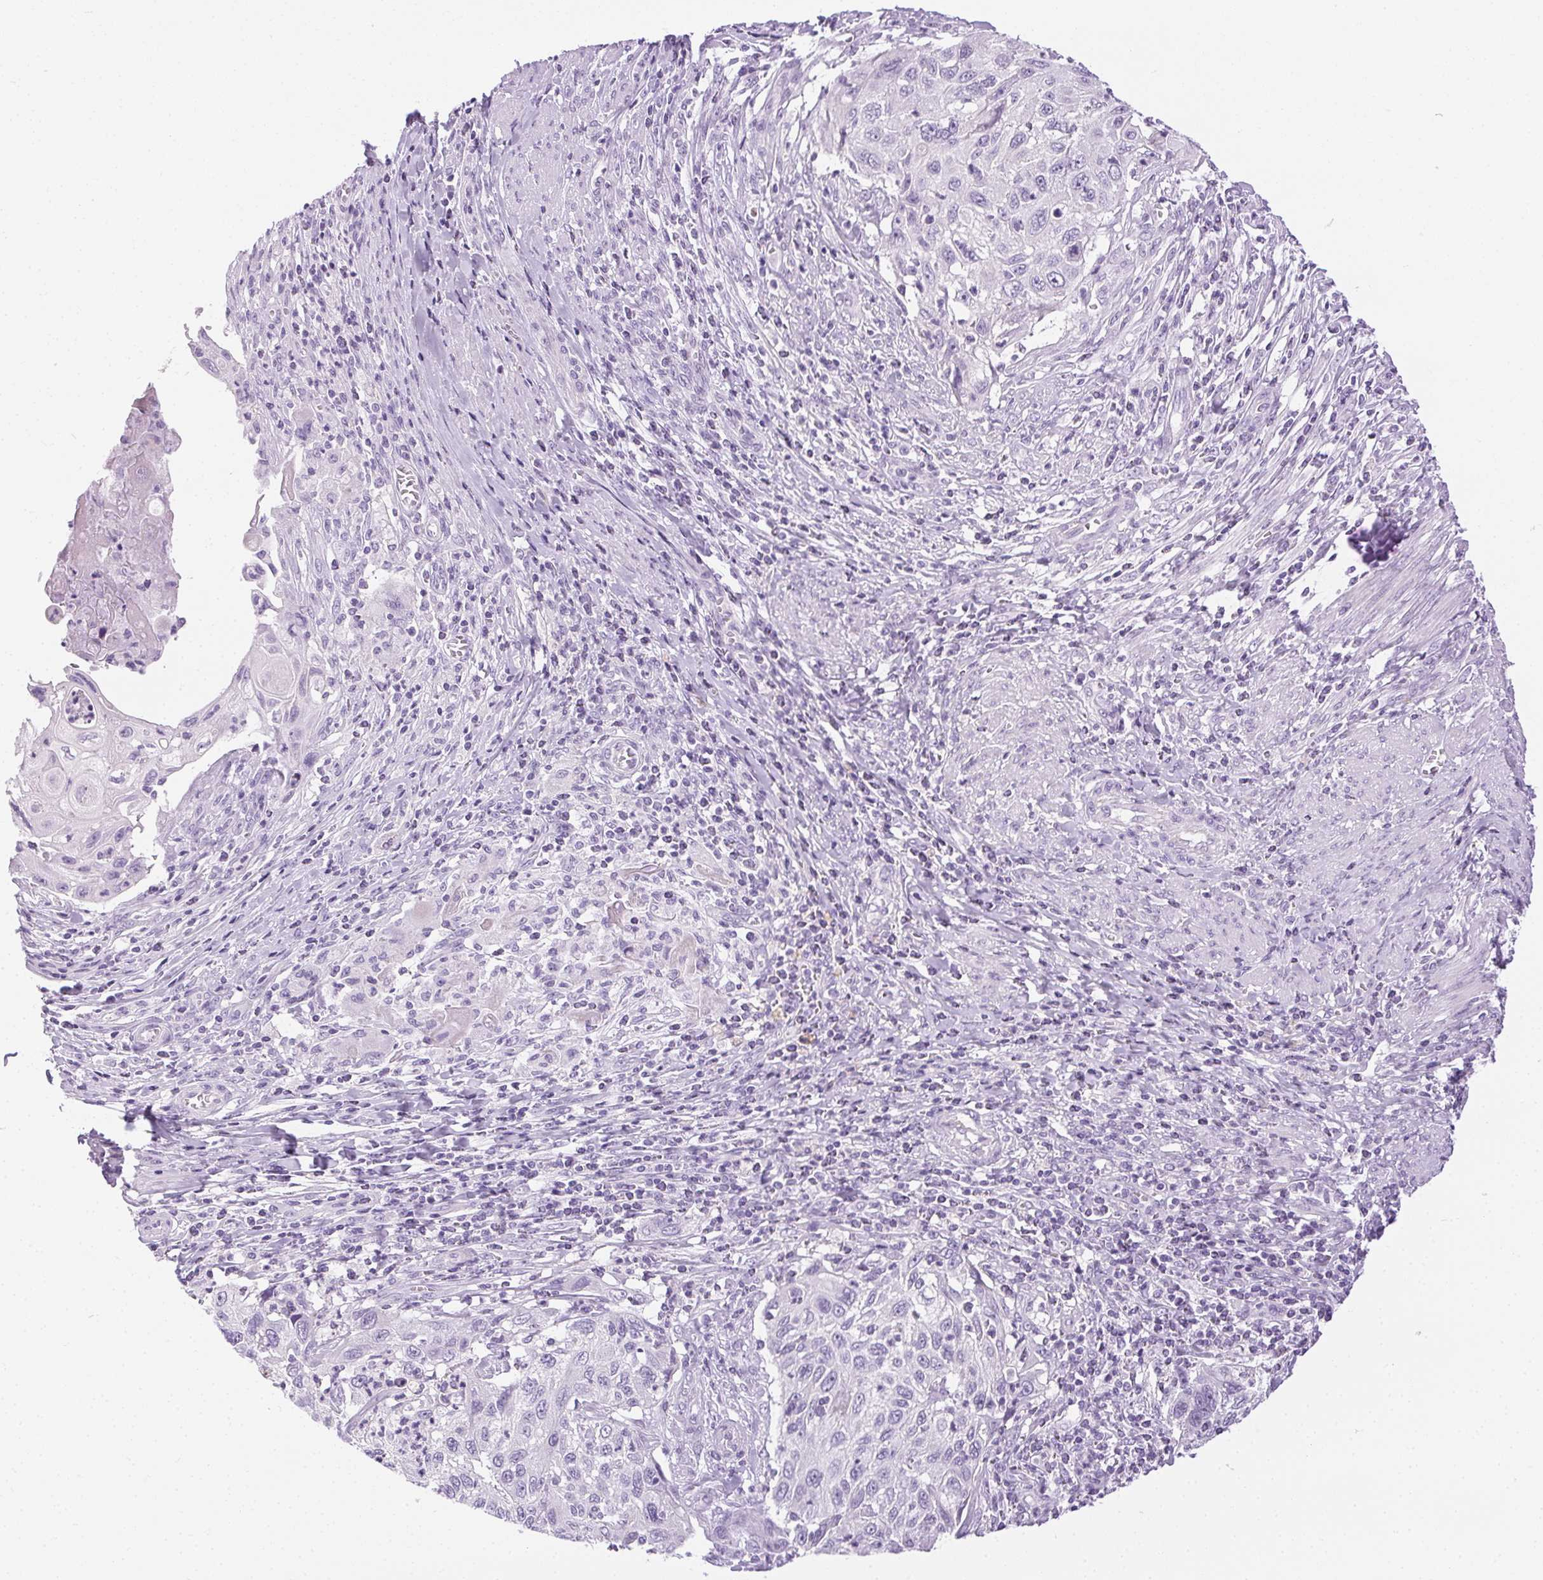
{"staining": {"intensity": "negative", "quantity": "none", "location": "none"}, "tissue": "cervical cancer", "cell_type": "Tumor cells", "image_type": "cancer", "snomed": [{"axis": "morphology", "description": "Squamous cell carcinoma, NOS"}, {"axis": "topography", "description": "Cervix"}], "caption": "Immunohistochemical staining of human cervical cancer (squamous cell carcinoma) reveals no significant positivity in tumor cells.", "gene": "C20orf85", "patient": {"sex": "female", "age": 70}}